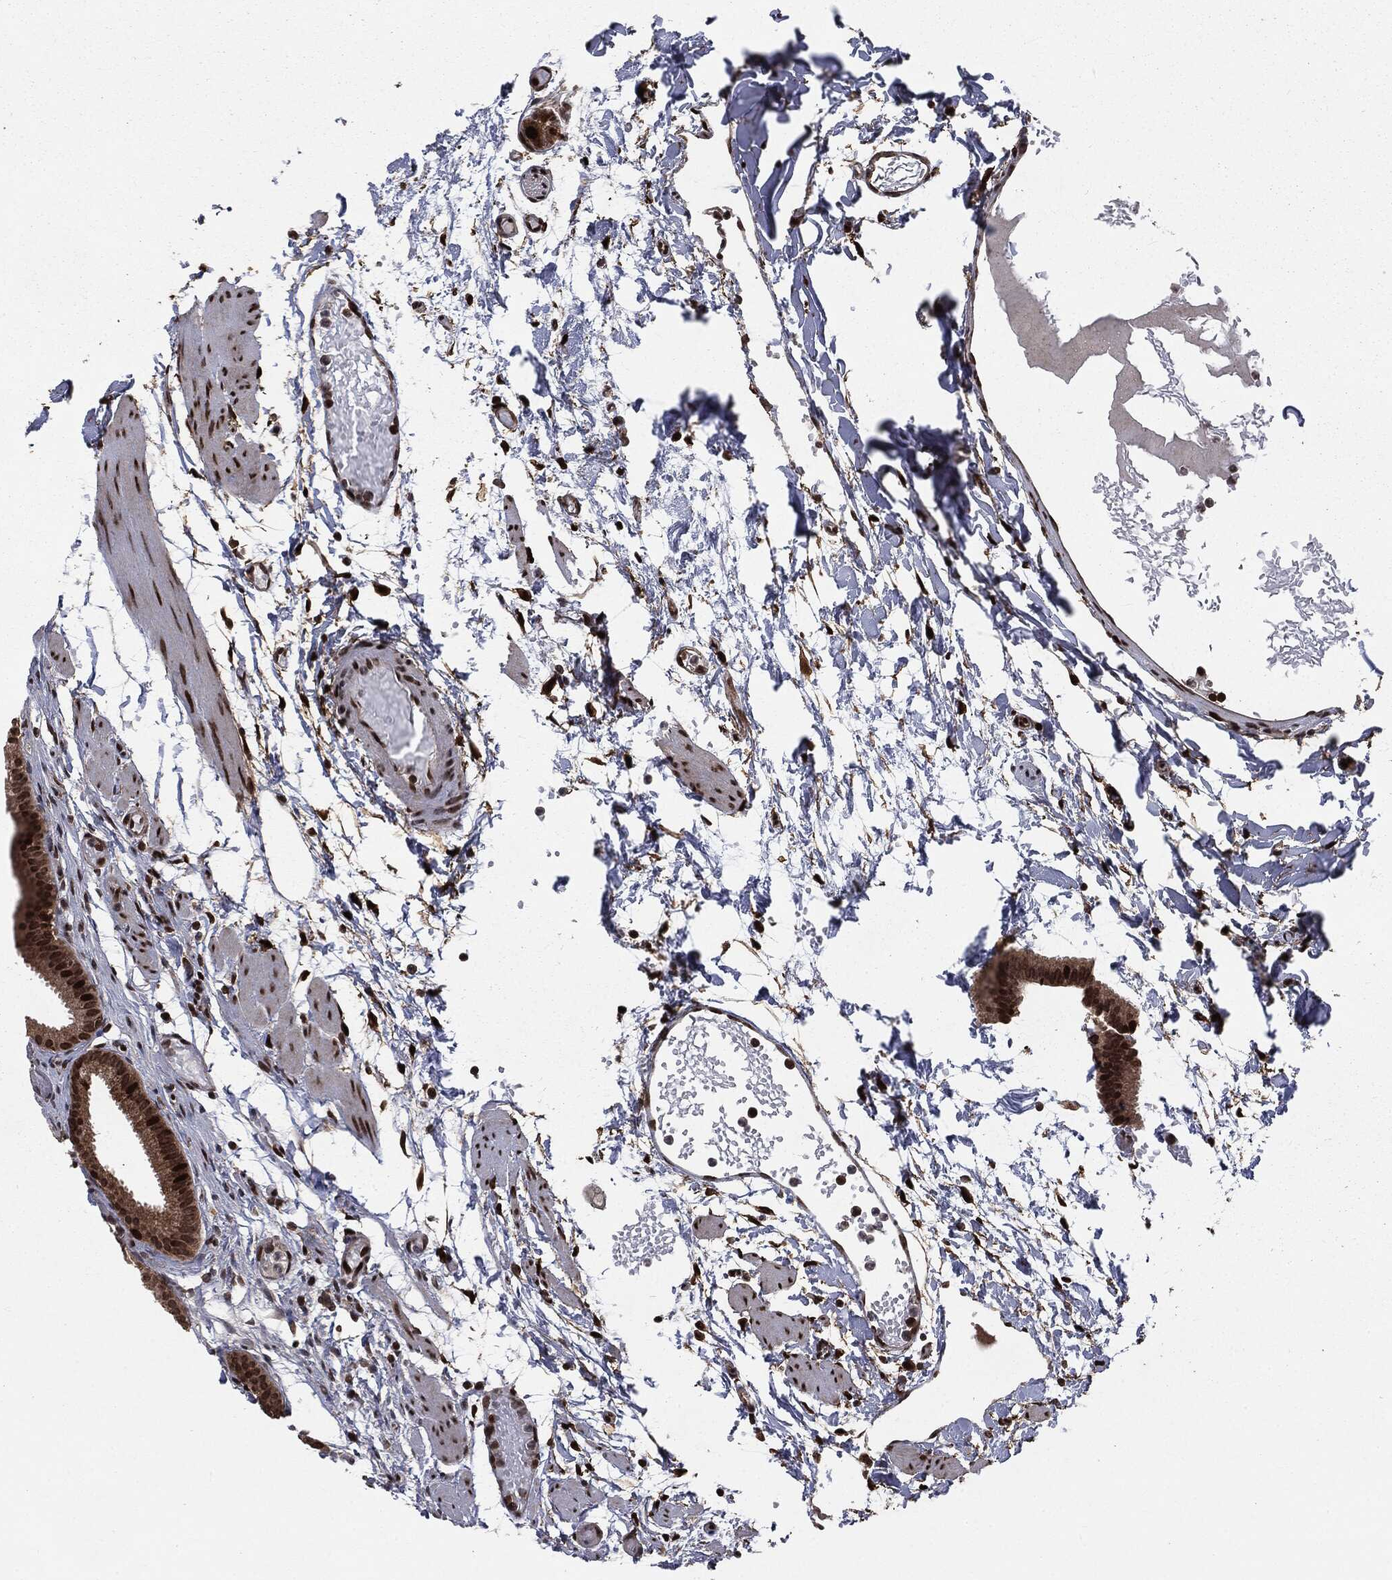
{"staining": {"intensity": "strong", "quantity": ">75%", "location": "nuclear"}, "tissue": "gallbladder", "cell_type": "Glandular cells", "image_type": "normal", "snomed": [{"axis": "morphology", "description": "Normal tissue, NOS"}, {"axis": "topography", "description": "Gallbladder"}, {"axis": "topography", "description": "Peripheral nerve tissue"}], "caption": "This micrograph exhibits immunohistochemistry (IHC) staining of benign human gallbladder, with high strong nuclear expression in approximately >75% of glandular cells.", "gene": "DVL2", "patient": {"sex": "female", "age": 45}}